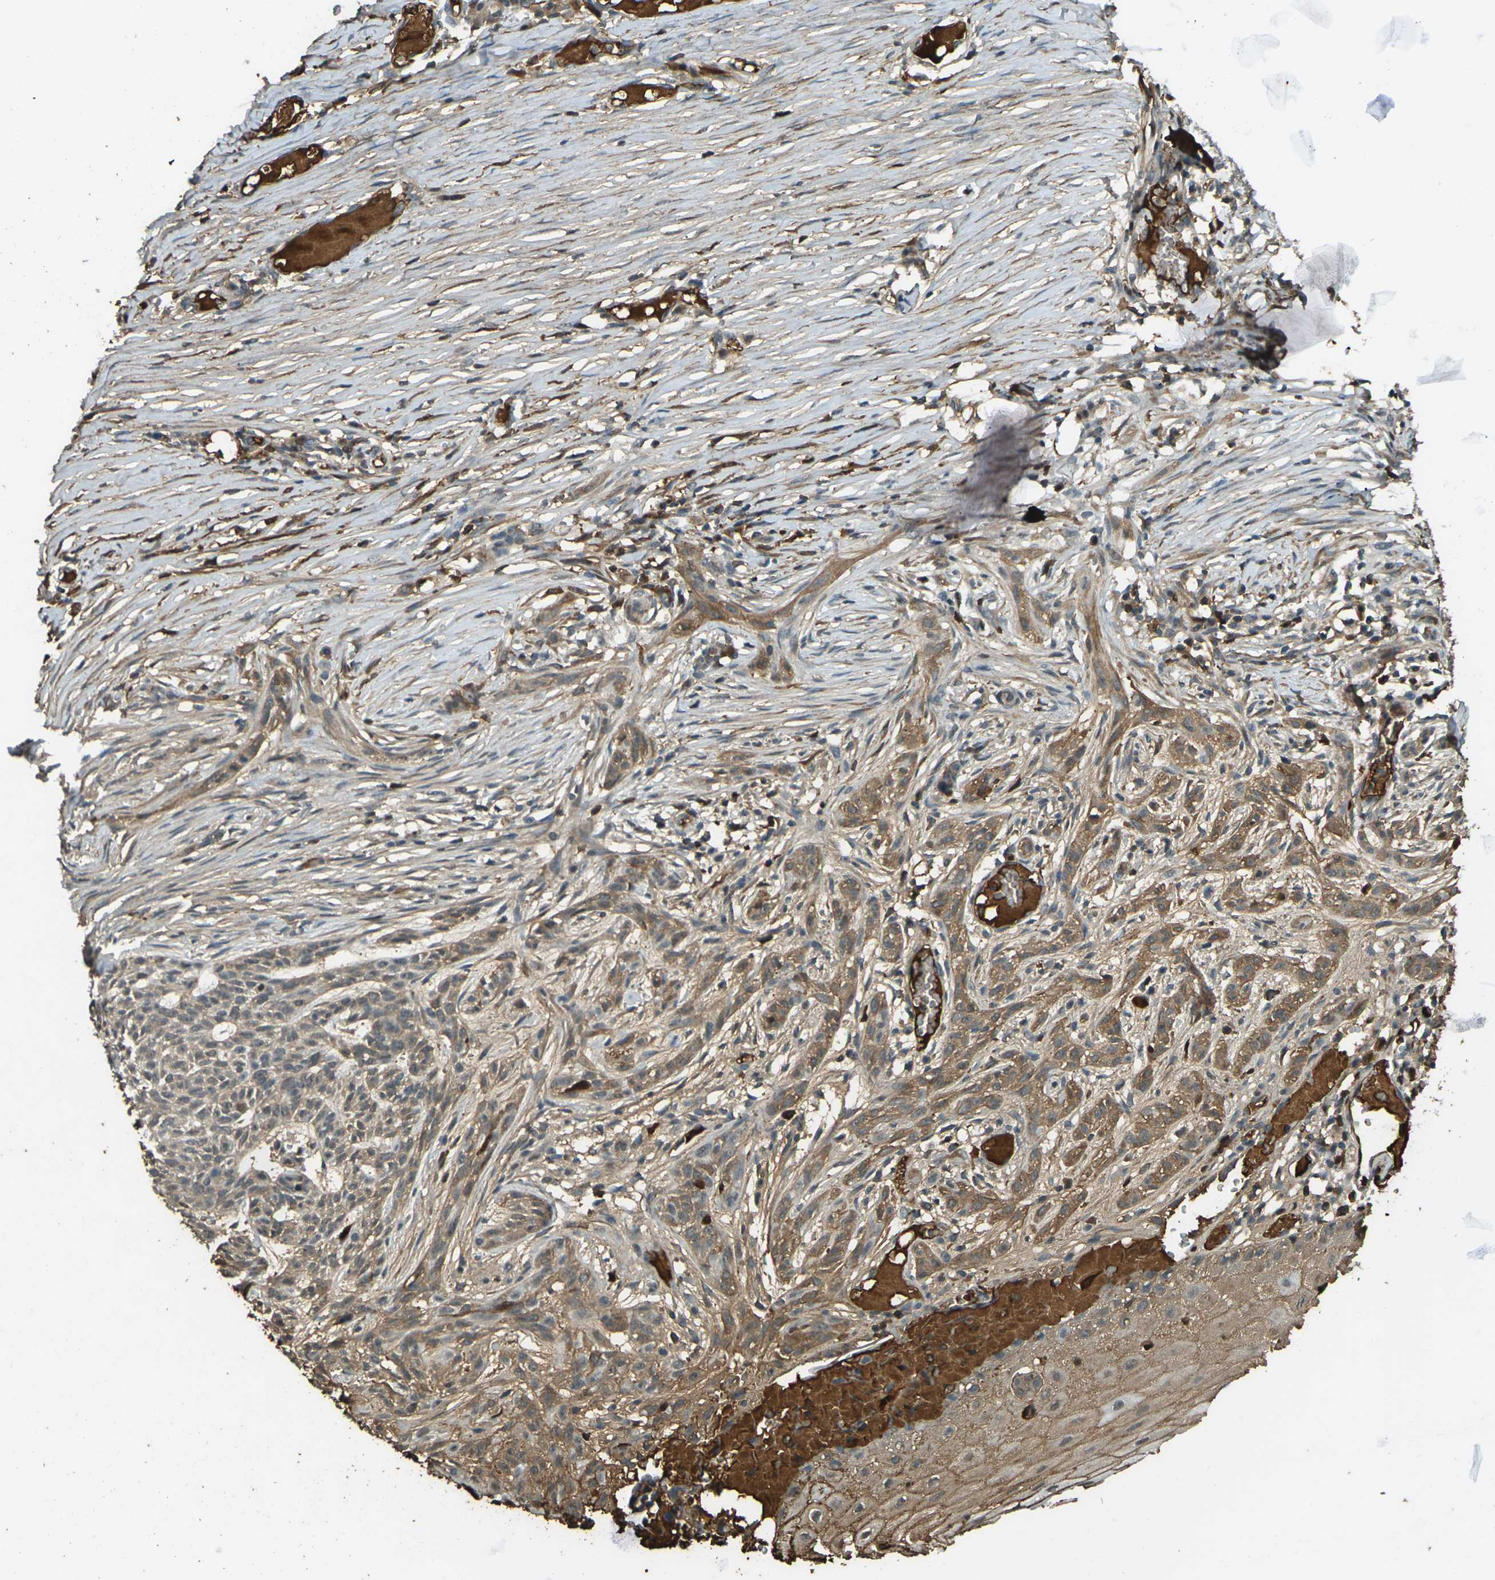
{"staining": {"intensity": "moderate", "quantity": ">75%", "location": "cytoplasmic/membranous"}, "tissue": "skin cancer", "cell_type": "Tumor cells", "image_type": "cancer", "snomed": [{"axis": "morphology", "description": "Basal cell carcinoma"}, {"axis": "topography", "description": "Skin"}], "caption": "This is an image of immunohistochemistry (IHC) staining of basal cell carcinoma (skin), which shows moderate positivity in the cytoplasmic/membranous of tumor cells.", "gene": "CYP1B1", "patient": {"sex": "female", "age": 59}}